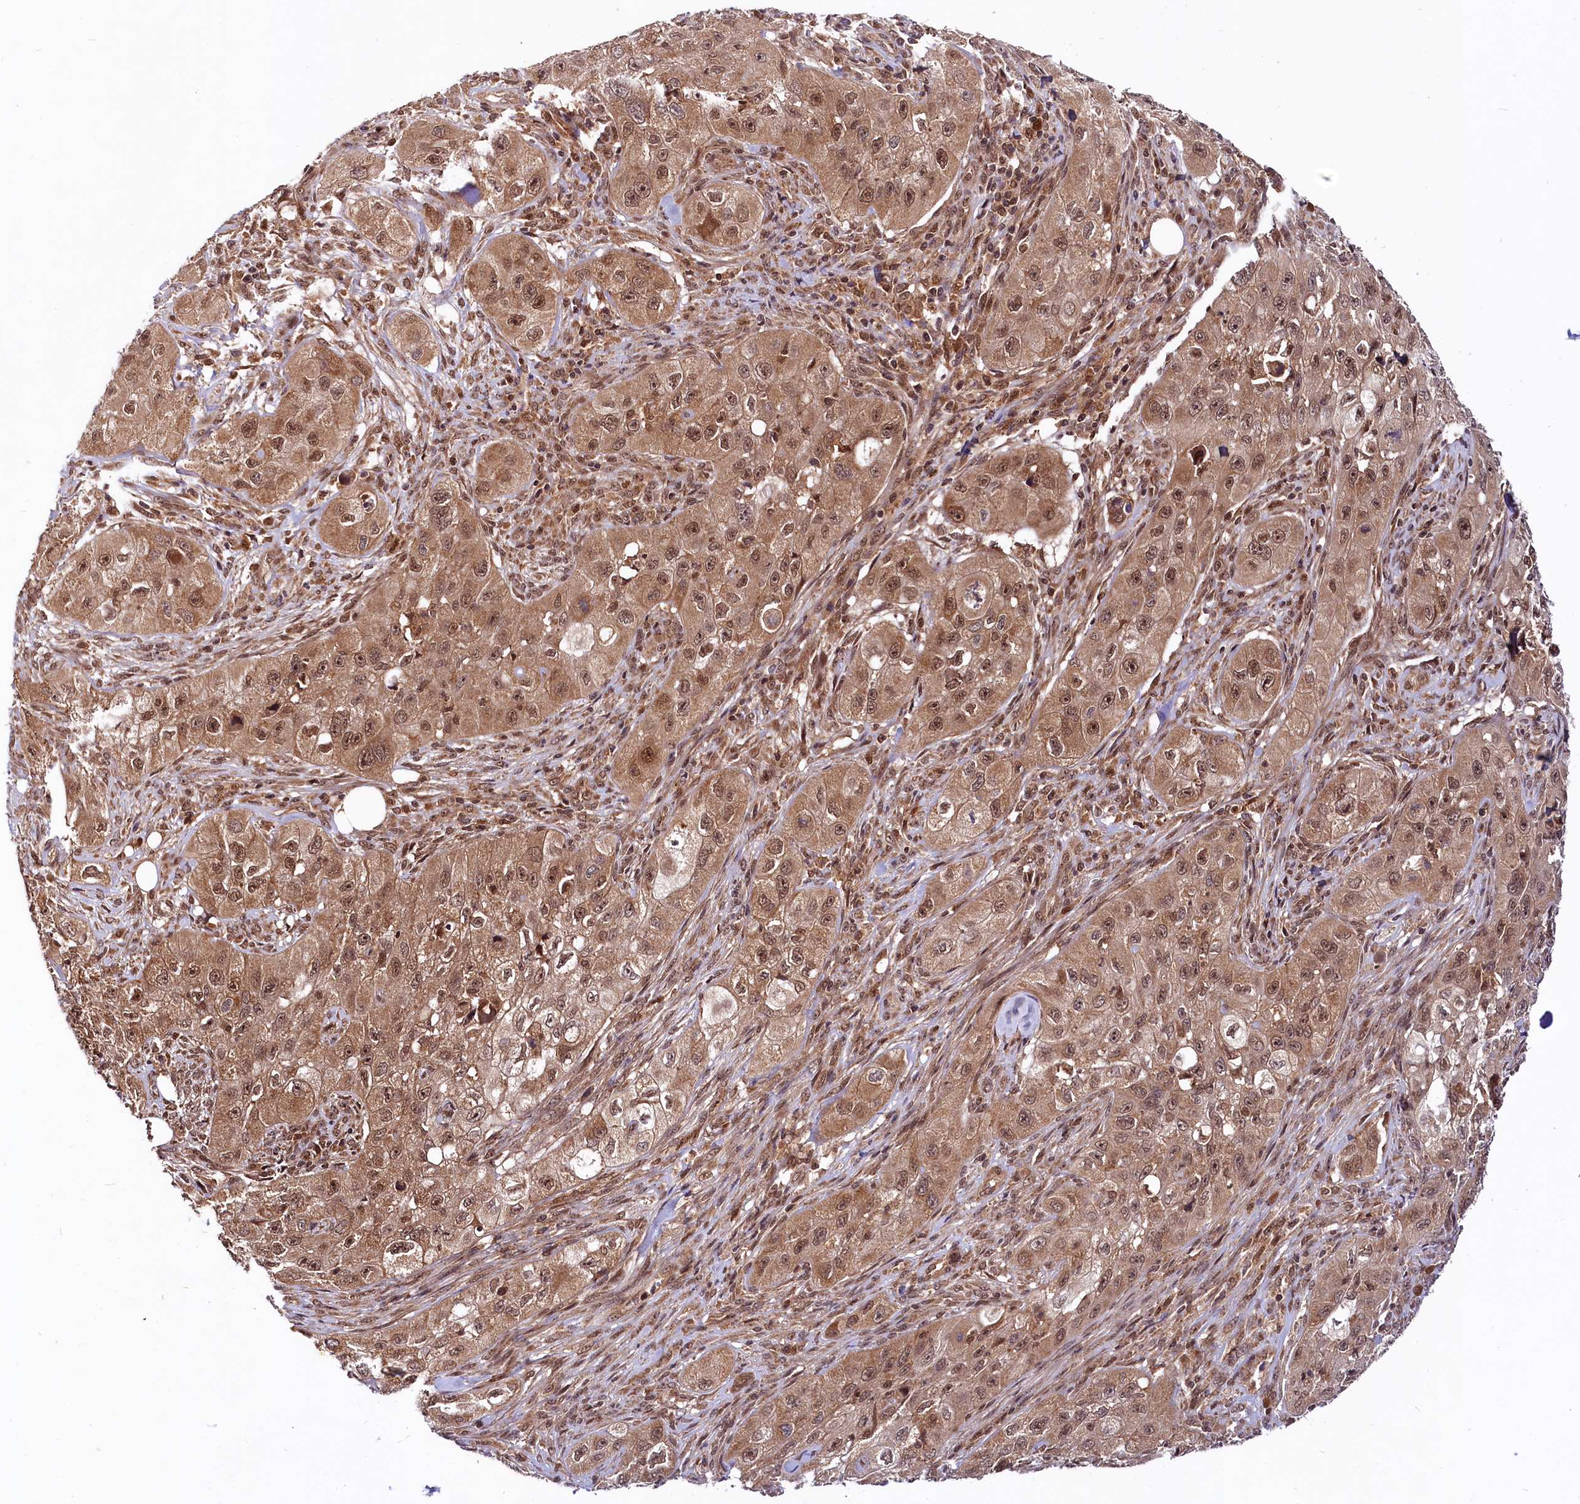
{"staining": {"intensity": "moderate", "quantity": ">75%", "location": "cytoplasmic/membranous,nuclear"}, "tissue": "skin cancer", "cell_type": "Tumor cells", "image_type": "cancer", "snomed": [{"axis": "morphology", "description": "Squamous cell carcinoma, NOS"}, {"axis": "topography", "description": "Skin"}, {"axis": "topography", "description": "Subcutis"}], "caption": "Protein expression analysis of human skin cancer reveals moderate cytoplasmic/membranous and nuclear positivity in approximately >75% of tumor cells.", "gene": "UBE3A", "patient": {"sex": "male", "age": 73}}